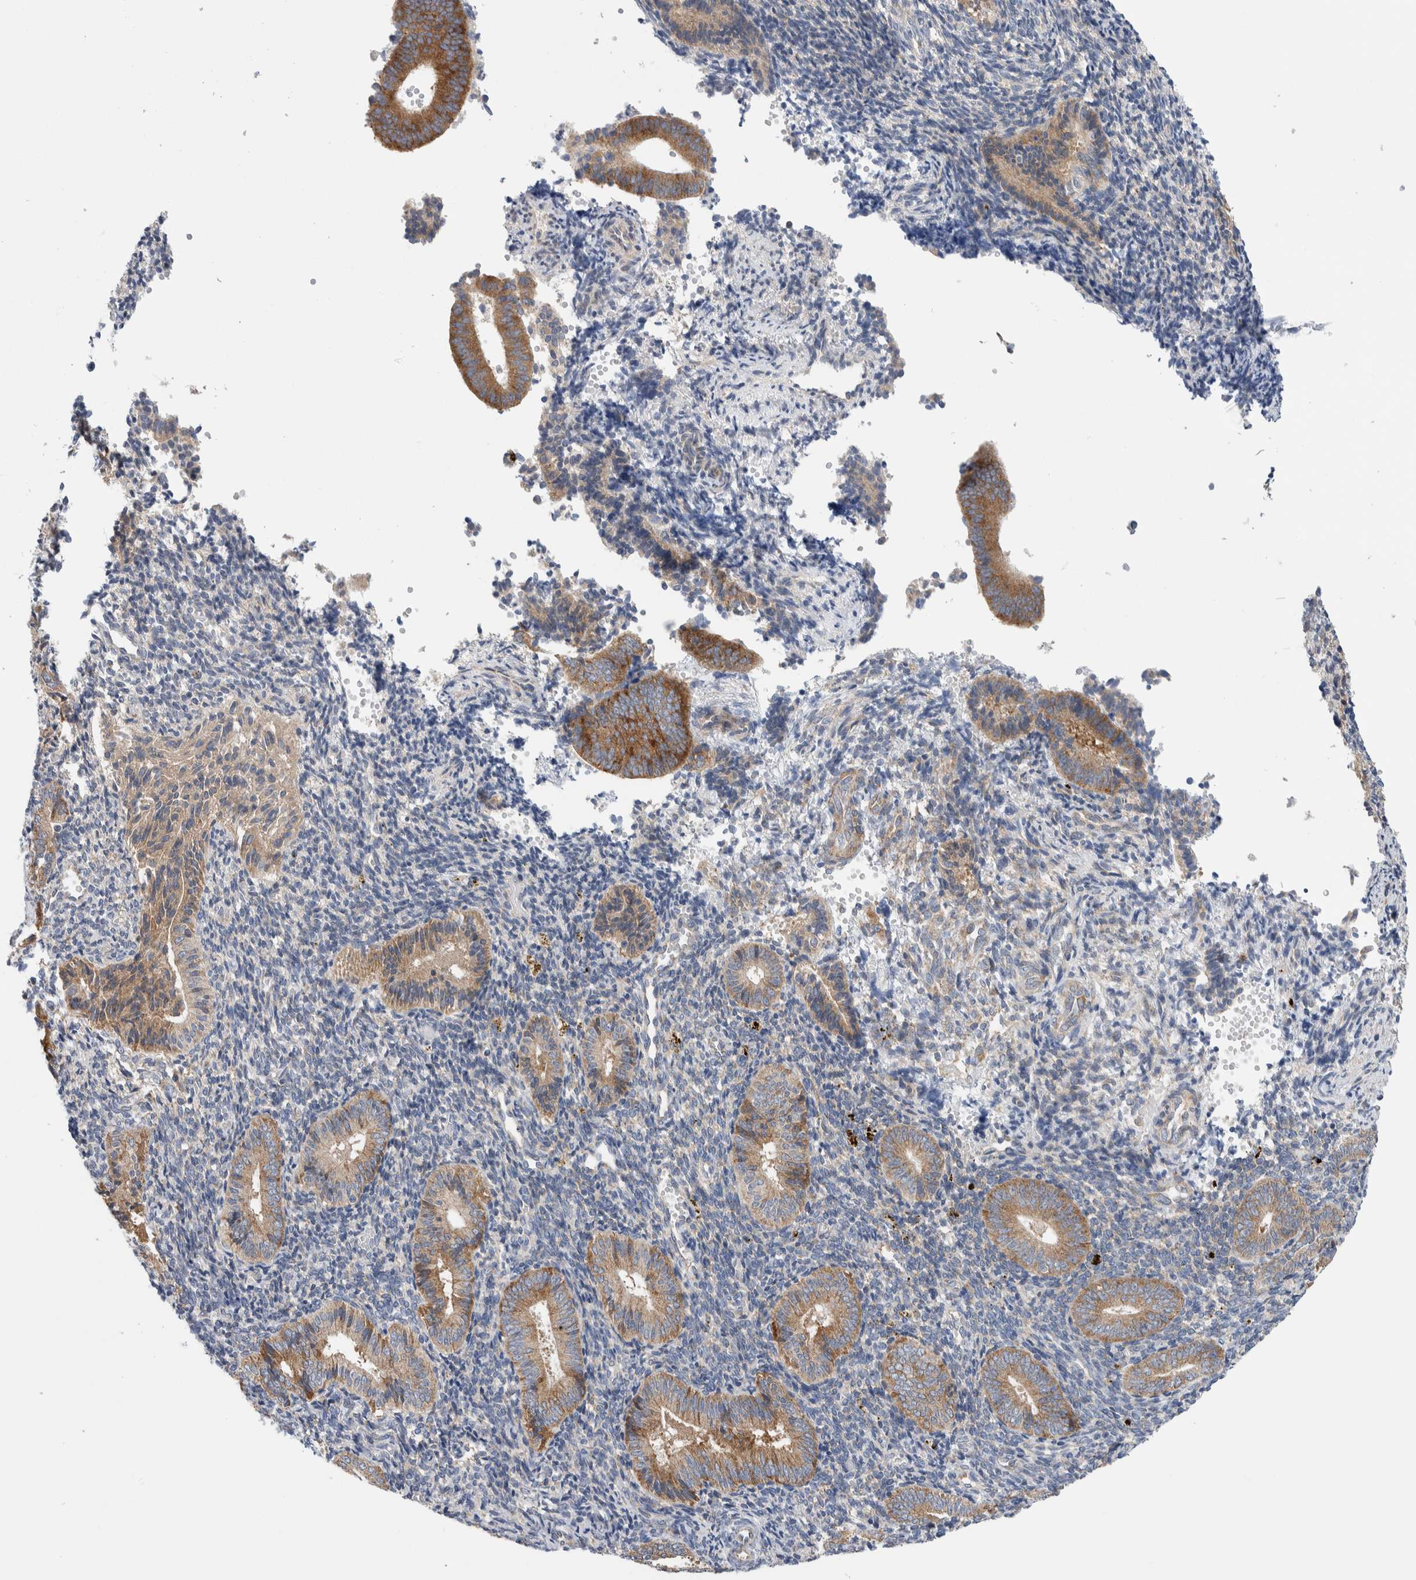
{"staining": {"intensity": "negative", "quantity": "none", "location": "none"}, "tissue": "endometrium", "cell_type": "Cells in endometrial stroma", "image_type": "normal", "snomed": [{"axis": "morphology", "description": "Normal tissue, NOS"}, {"axis": "topography", "description": "Uterus"}, {"axis": "topography", "description": "Endometrium"}], "caption": "Micrograph shows no significant protein expression in cells in endometrial stroma of benign endometrium. Nuclei are stained in blue.", "gene": "RACK1", "patient": {"sex": "female", "age": 33}}